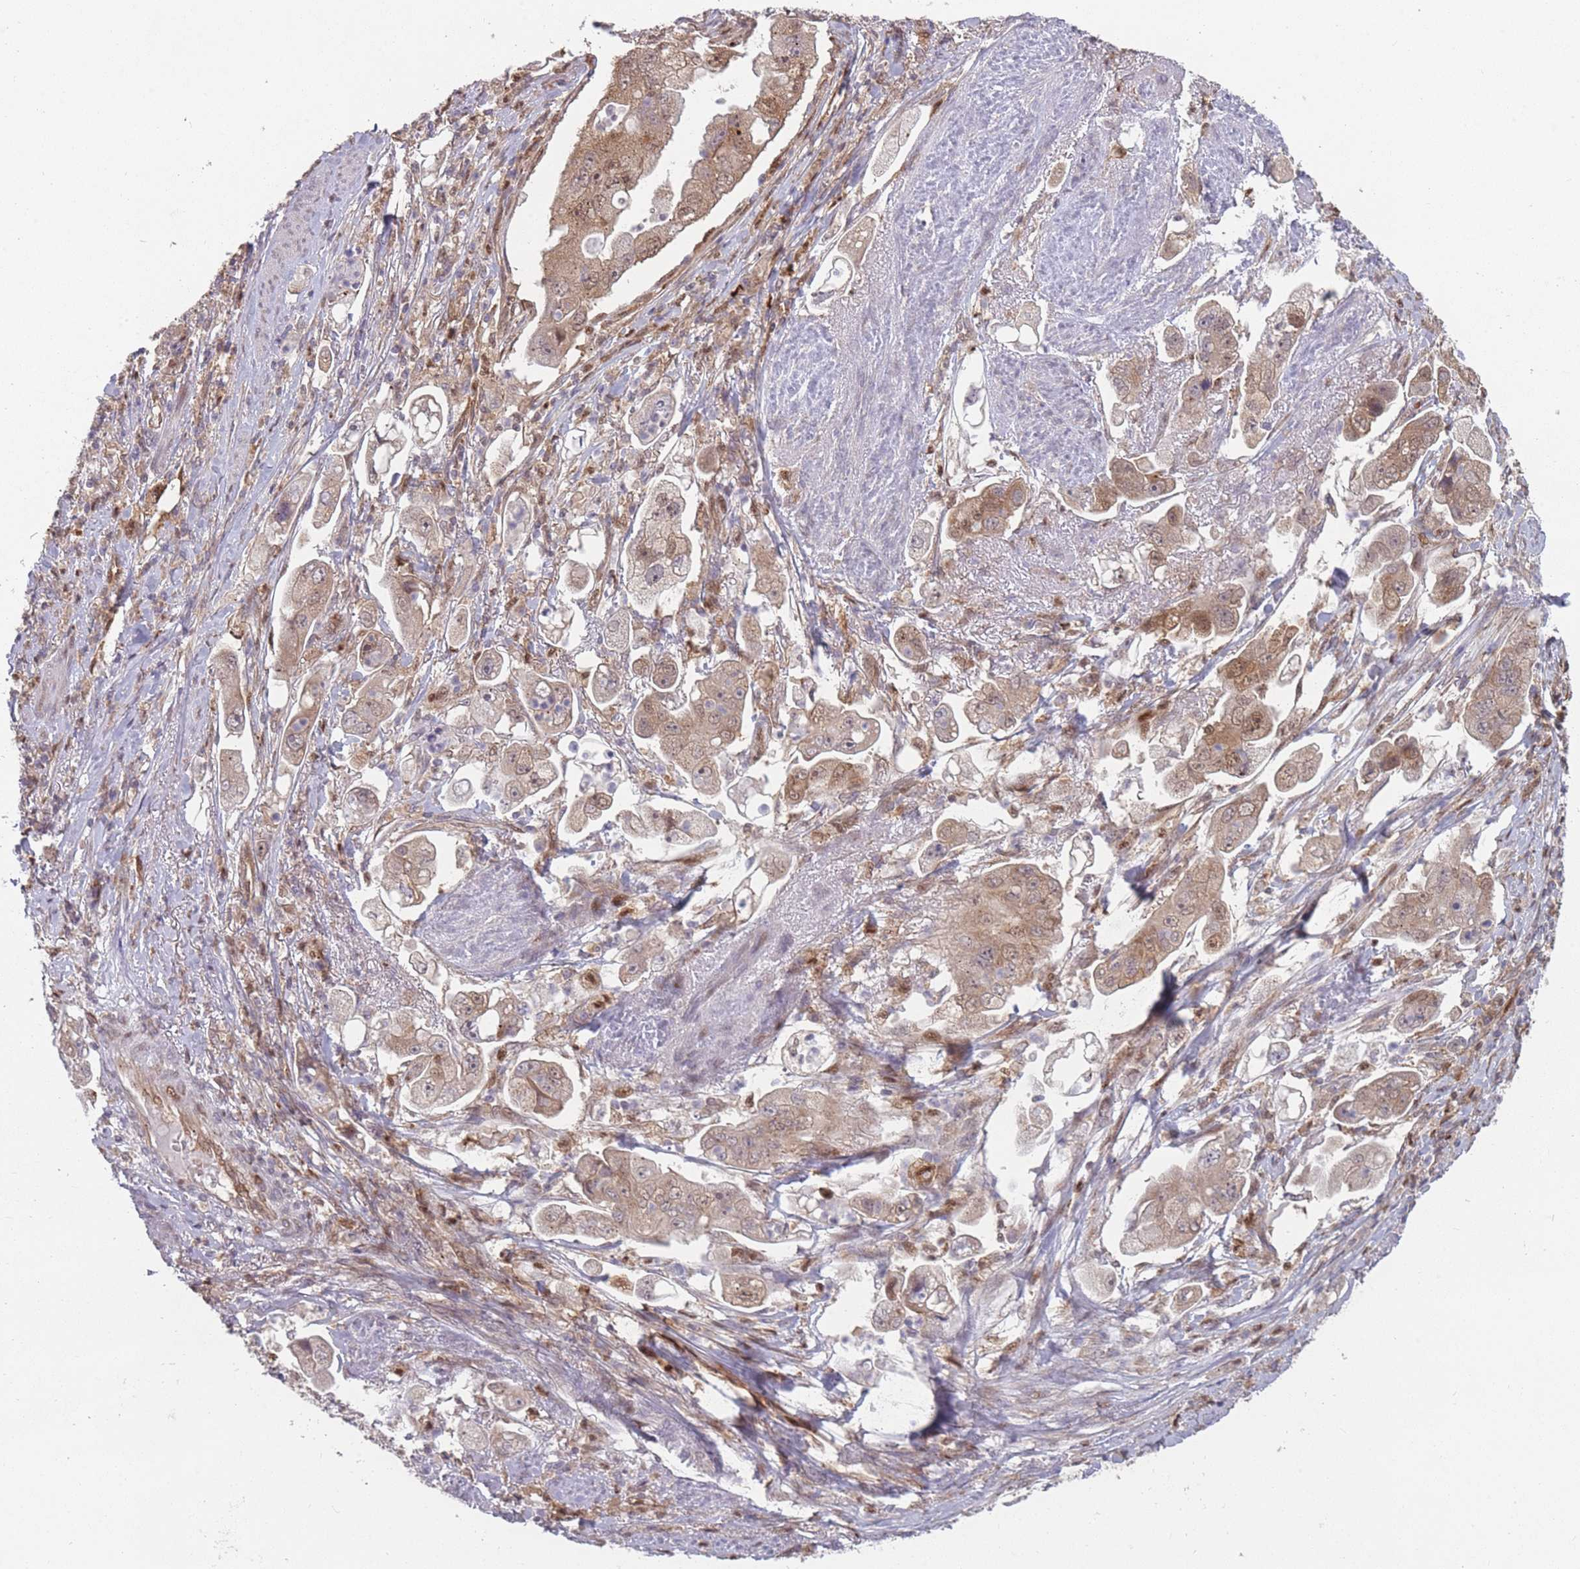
{"staining": {"intensity": "weak", "quantity": ">75%", "location": "cytoplasmic/membranous"}, "tissue": "stomach cancer", "cell_type": "Tumor cells", "image_type": "cancer", "snomed": [{"axis": "morphology", "description": "Adenocarcinoma, NOS"}, {"axis": "topography", "description": "Stomach"}], "caption": "A micrograph of human stomach cancer stained for a protein displays weak cytoplasmic/membranous brown staining in tumor cells.", "gene": "LGALS9", "patient": {"sex": "male", "age": 62}}